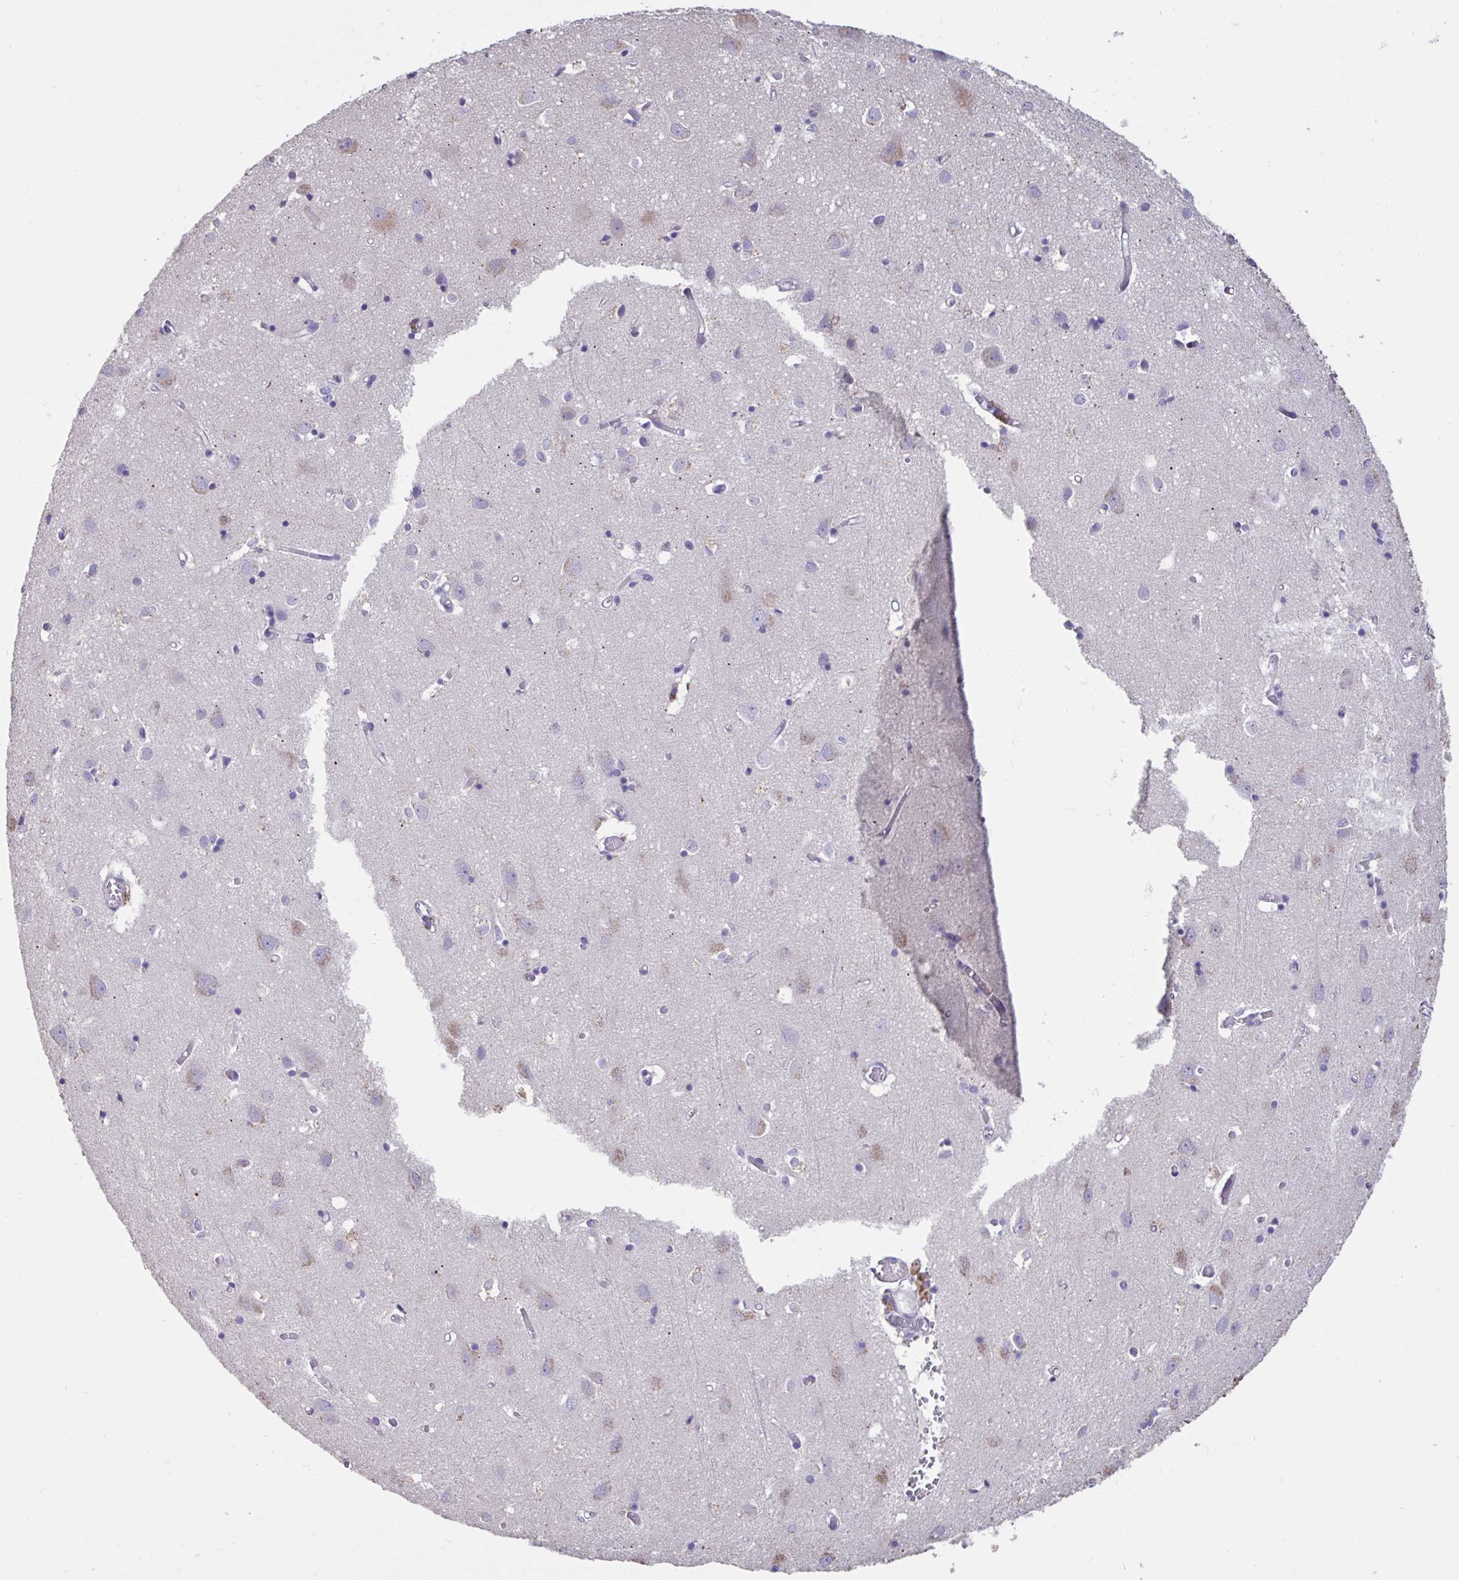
{"staining": {"intensity": "negative", "quantity": "none", "location": "none"}, "tissue": "cerebral cortex", "cell_type": "Endothelial cells", "image_type": "normal", "snomed": [{"axis": "morphology", "description": "Normal tissue, NOS"}, {"axis": "topography", "description": "Cerebral cortex"}], "caption": "High magnification brightfield microscopy of unremarkable cerebral cortex stained with DAB (3,3'-diaminobenzidine) (brown) and counterstained with hematoxylin (blue): endothelial cells show no significant expression.", "gene": "DDX39A", "patient": {"sex": "male", "age": 70}}